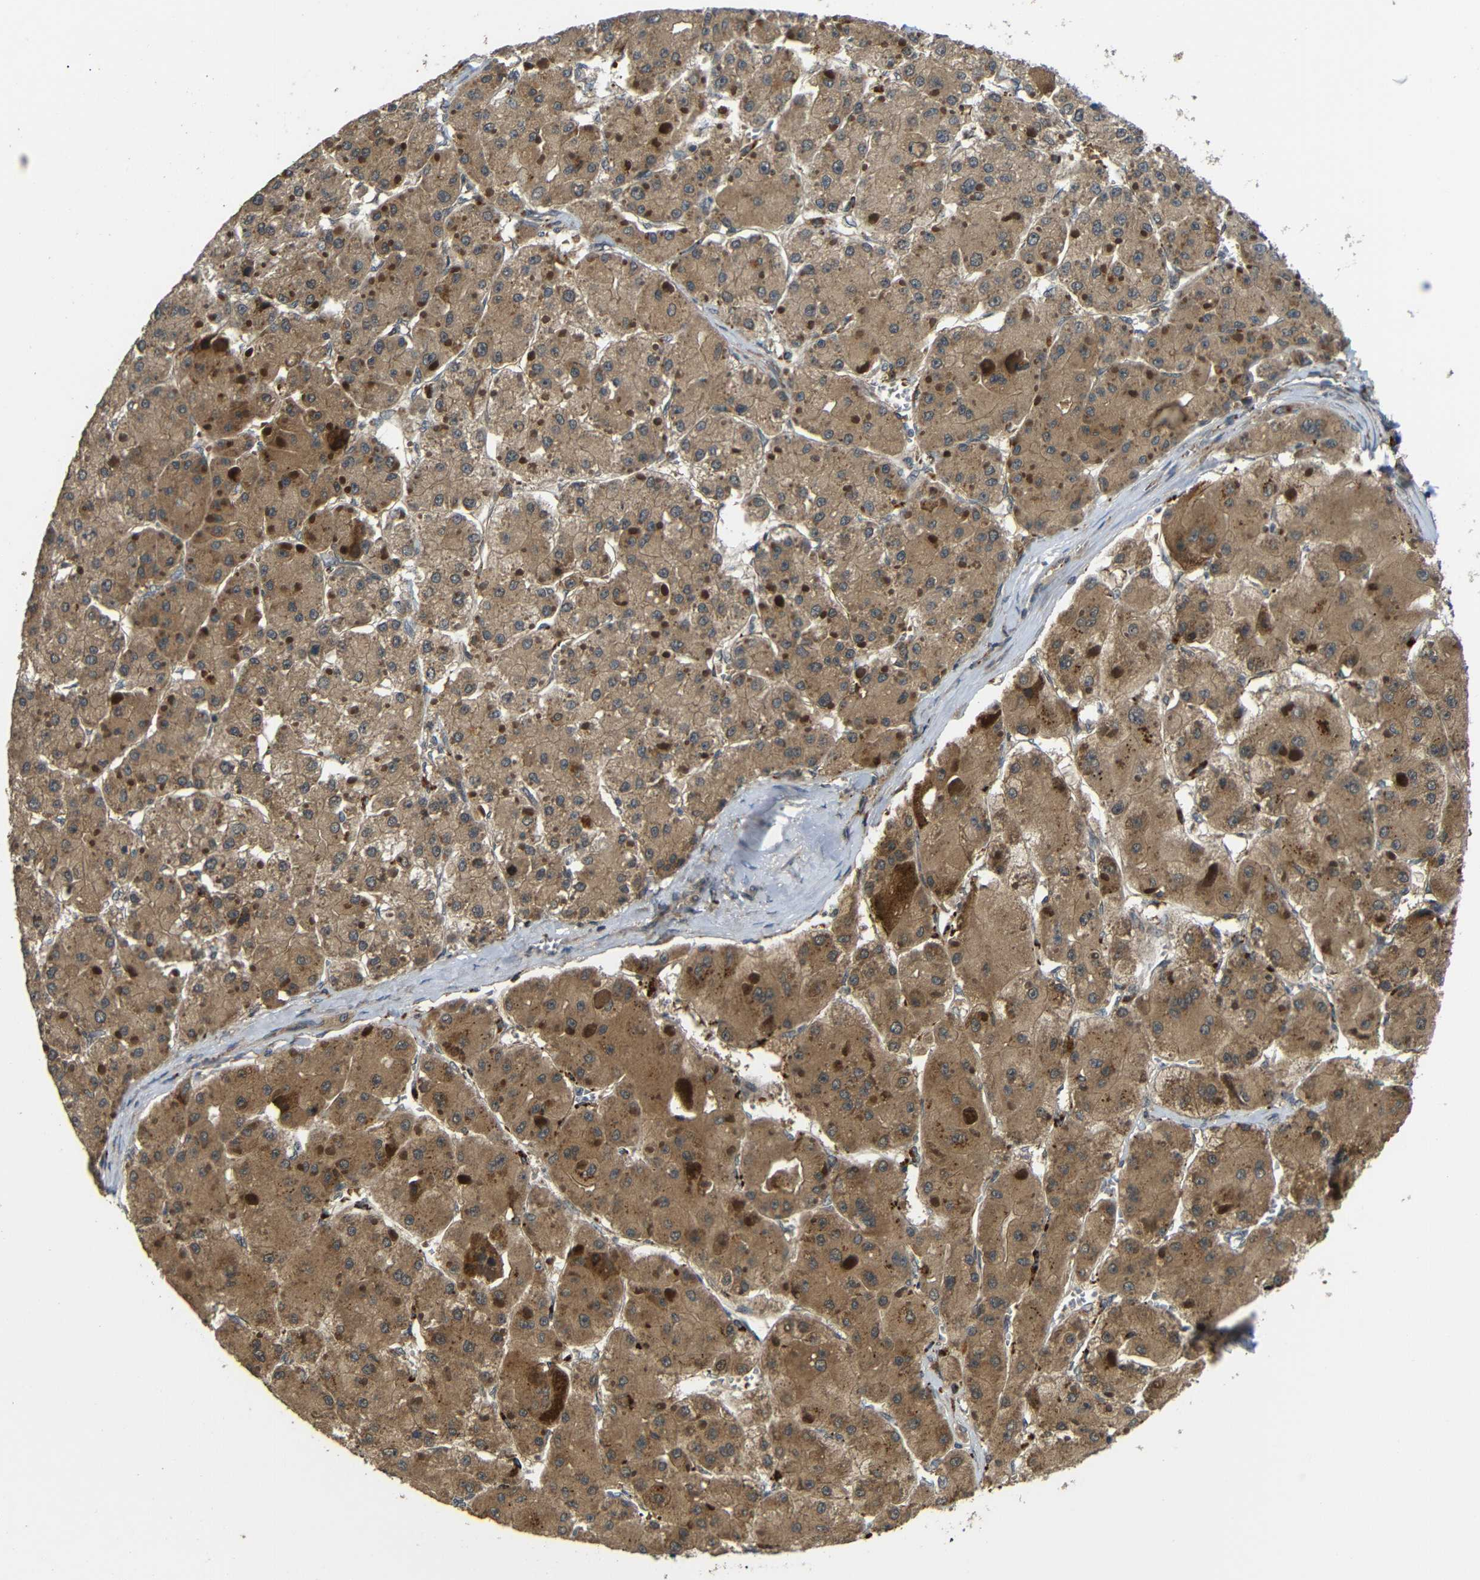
{"staining": {"intensity": "moderate", "quantity": ">75%", "location": "cytoplasmic/membranous"}, "tissue": "liver cancer", "cell_type": "Tumor cells", "image_type": "cancer", "snomed": [{"axis": "morphology", "description": "Carcinoma, Hepatocellular, NOS"}, {"axis": "topography", "description": "Liver"}], "caption": "DAB immunohistochemical staining of liver cancer reveals moderate cytoplasmic/membranous protein staining in about >75% of tumor cells. (DAB (3,3'-diaminobenzidine) = brown stain, brightfield microscopy at high magnification).", "gene": "EPHB2", "patient": {"sex": "female", "age": 73}}